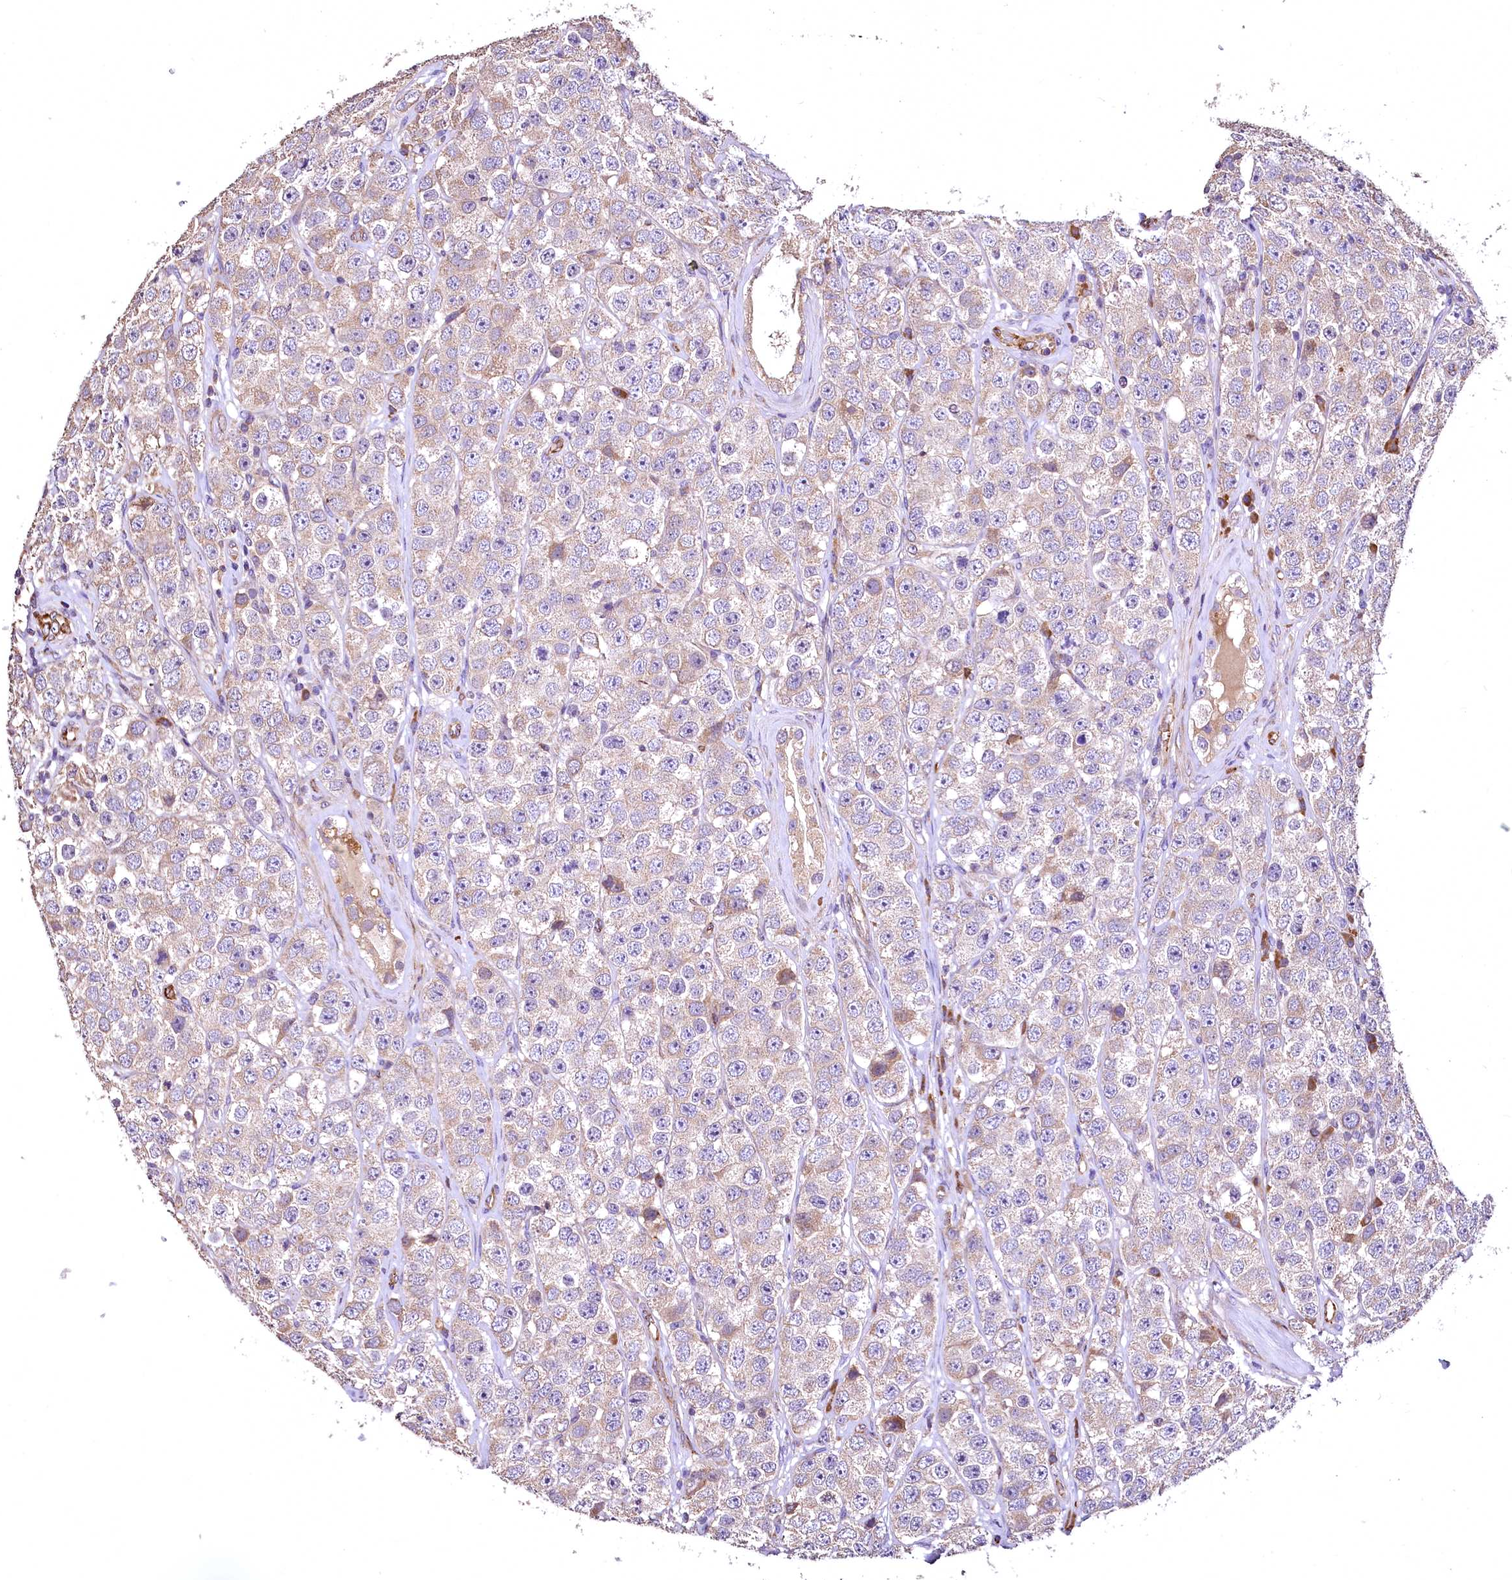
{"staining": {"intensity": "weak", "quantity": "25%-75%", "location": "cytoplasmic/membranous"}, "tissue": "testis cancer", "cell_type": "Tumor cells", "image_type": "cancer", "snomed": [{"axis": "morphology", "description": "Seminoma, NOS"}, {"axis": "topography", "description": "Testis"}], "caption": "Approximately 25%-75% of tumor cells in human testis seminoma exhibit weak cytoplasmic/membranous protein staining as visualized by brown immunohistochemical staining.", "gene": "RASSF1", "patient": {"sex": "male", "age": 28}}